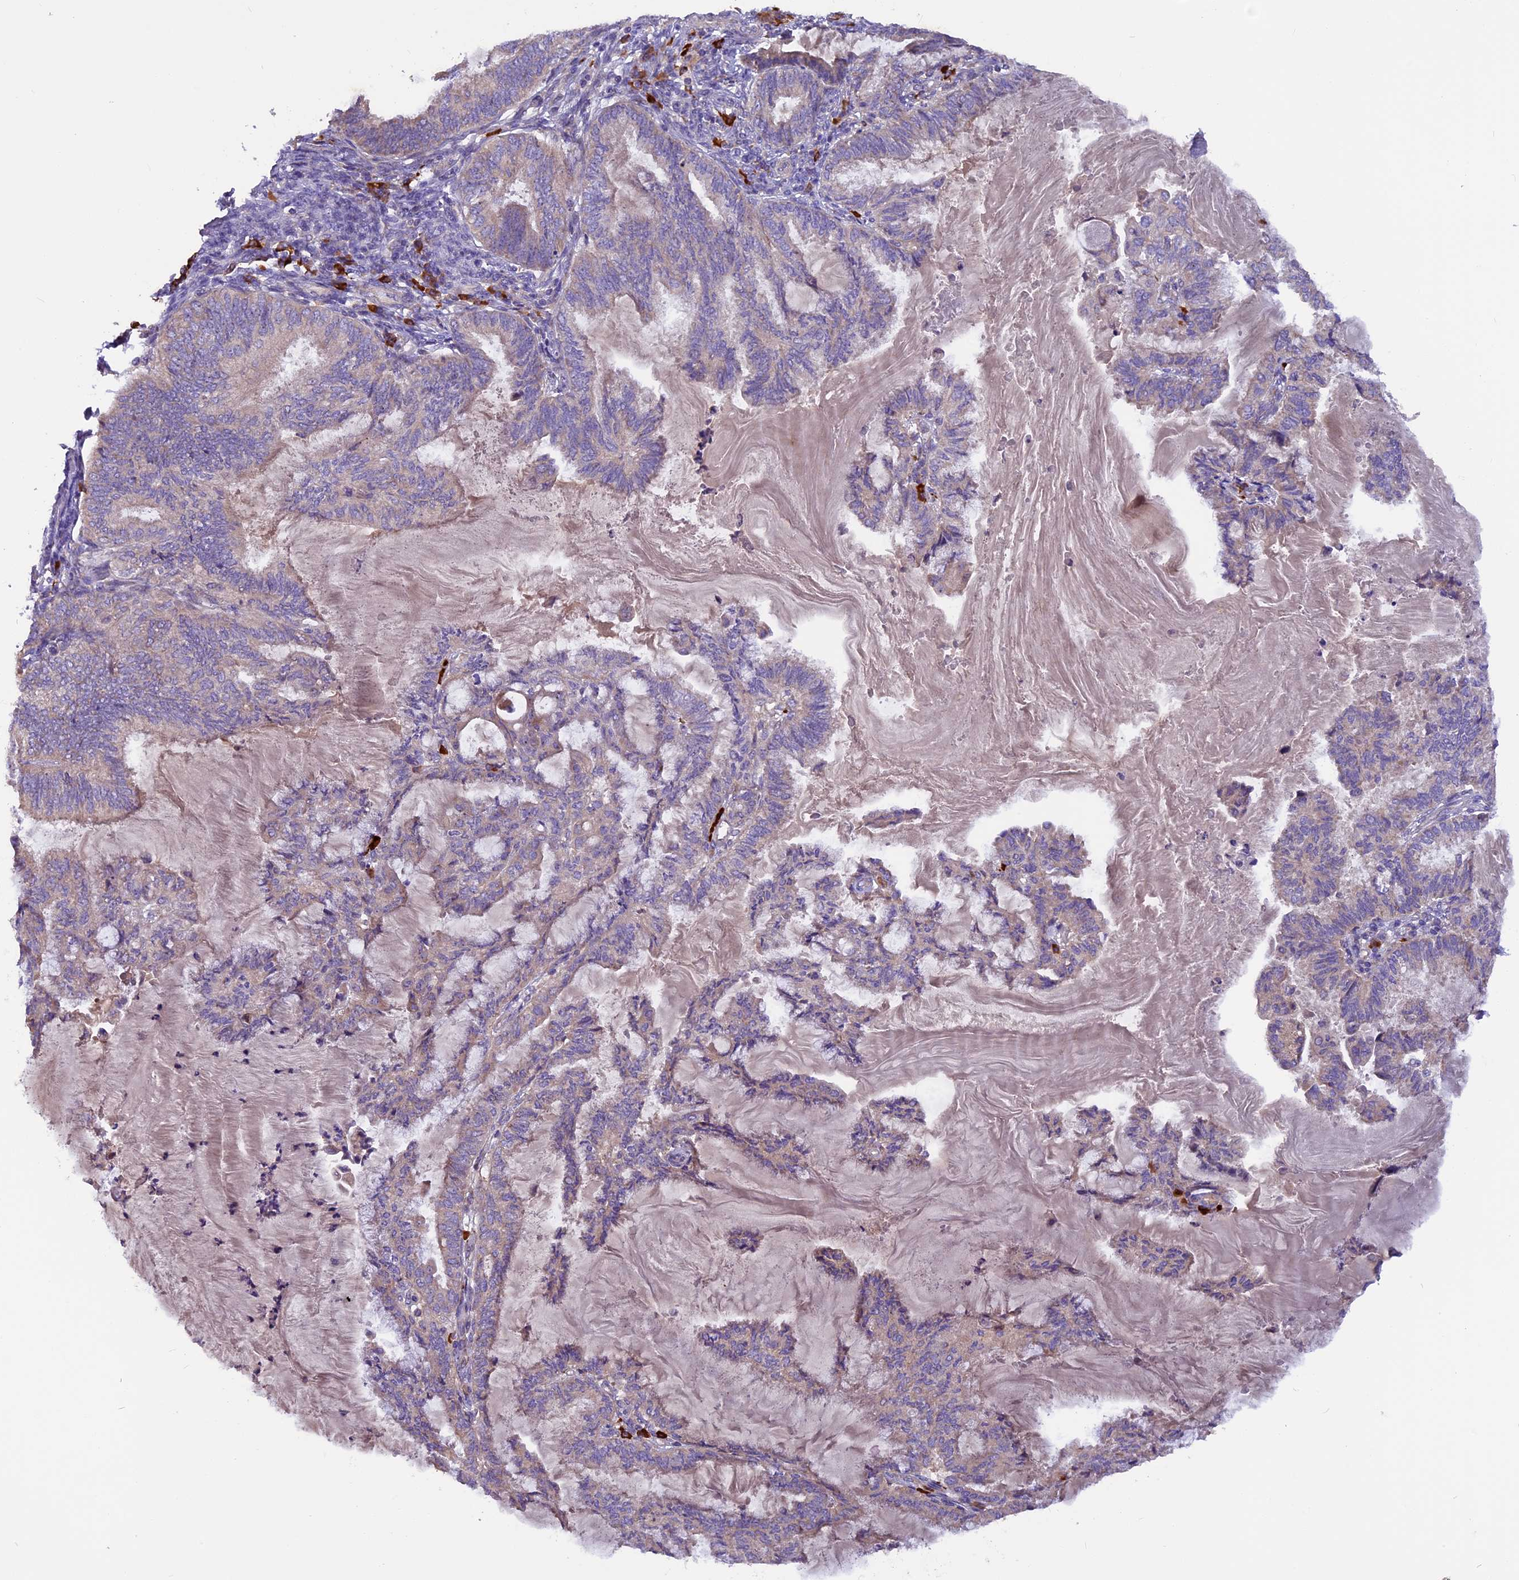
{"staining": {"intensity": "weak", "quantity": "<25%", "location": "cytoplasmic/membranous"}, "tissue": "endometrial cancer", "cell_type": "Tumor cells", "image_type": "cancer", "snomed": [{"axis": "morphology", "description": "Adenocarcinoma, NOS"}, {"axis": "topography", "description": "Endometrium"}], "caption": "Immunohistochemical staining of human adenocarcinoma (endometrial) demonstrates no significant expression in tumor cells.", "gene": "FRY", "patient": {"sex": "female", "age": 86}}